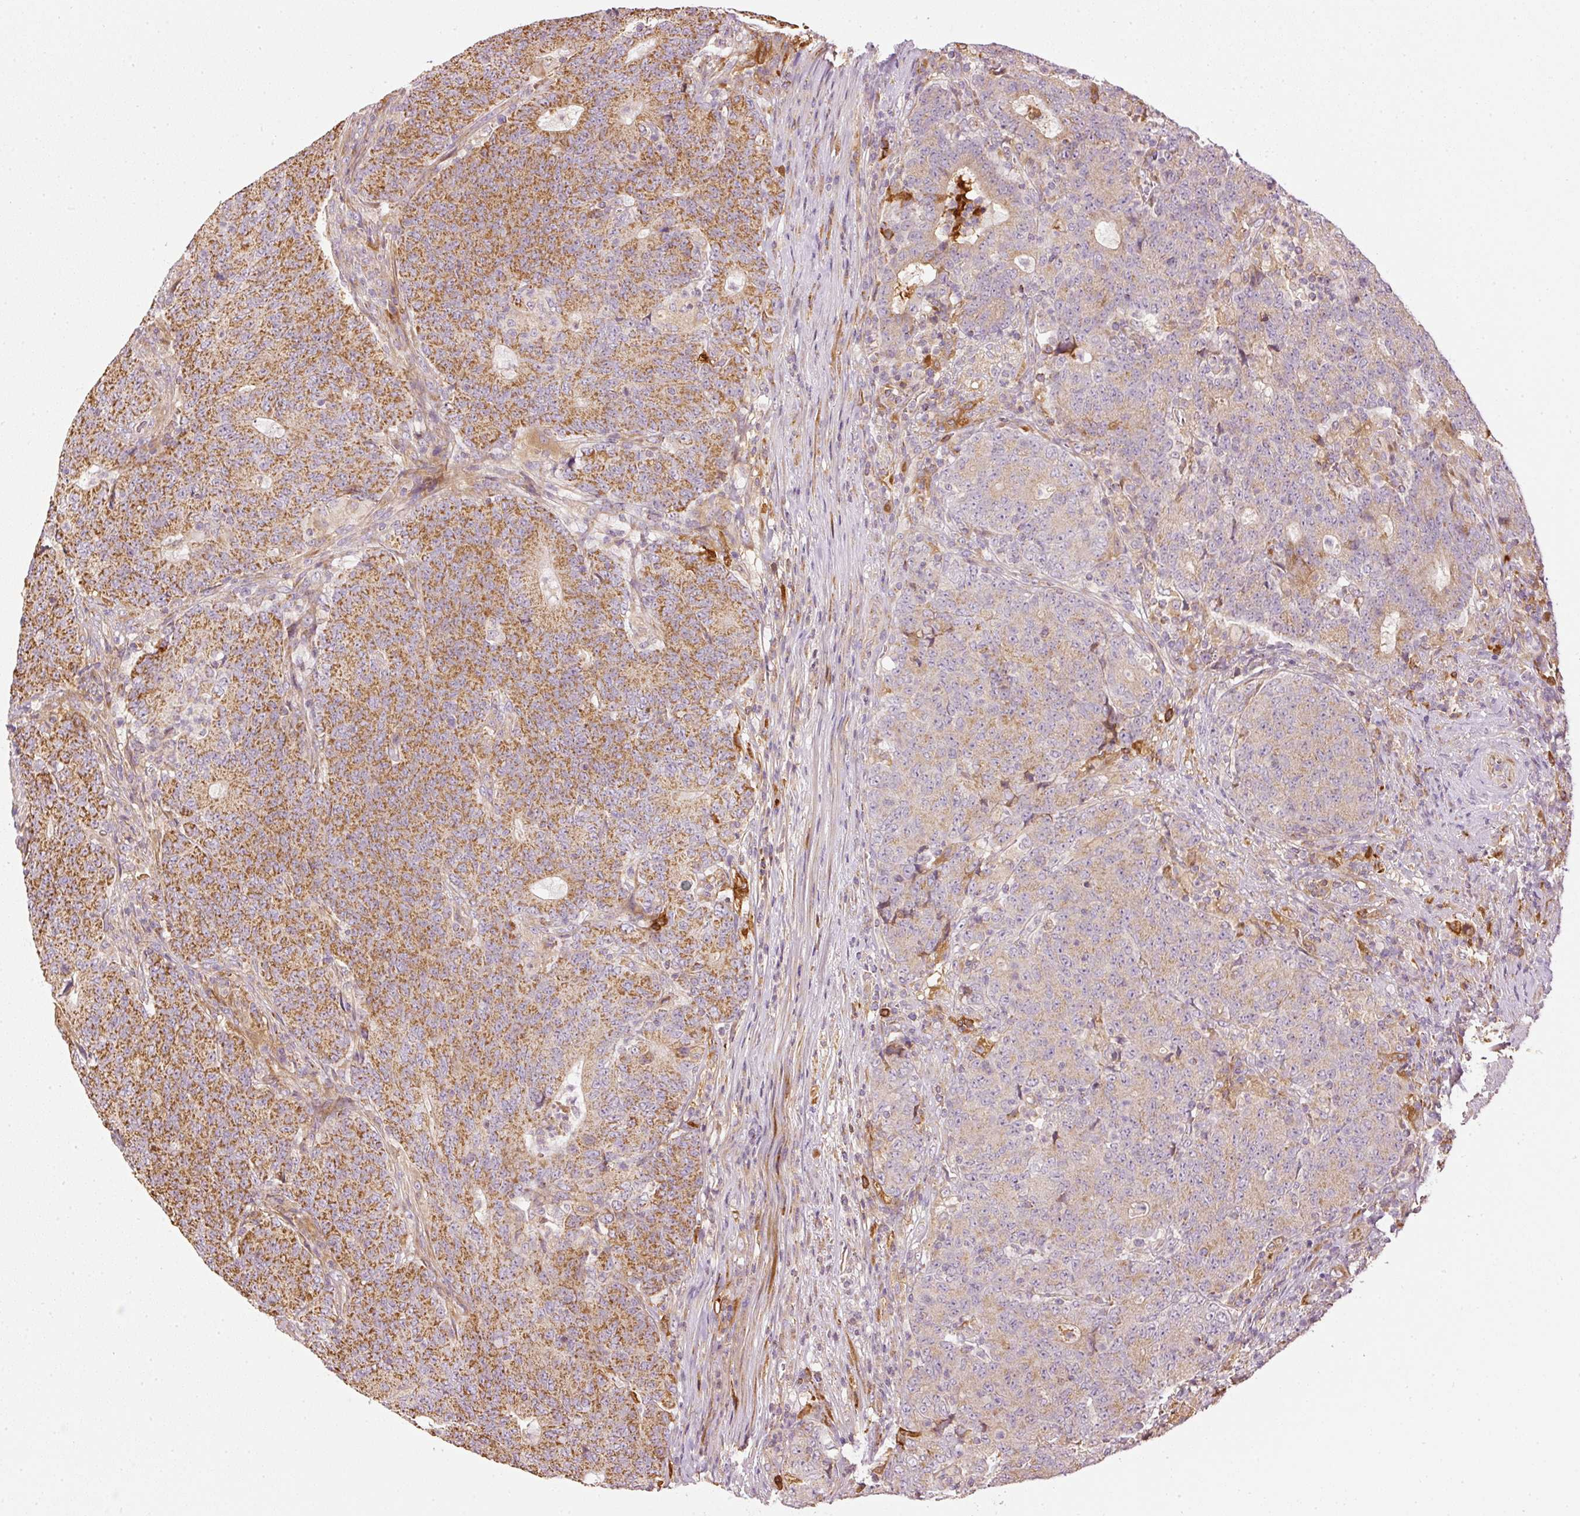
{"staining": {"intensity": "moderate", "quantity": "25%-75%", "location": "cytoplasmic/membranous"}, "tissue": "colorectal cancer", "cell_type": "Tumor cells", "image_type": "cancer", "snomed": [{"axis": "morphology", "description": "Adenocarcinoma, NOS"}, {"axis": "topography", "description": "Colon"}], "caption": "Adenocarcinoma (colorectal) stained with a protein marker shows moderate staining in tumor cells.", "gene": "SERPING1", "patient": {"sex": "female", "age": 75}}